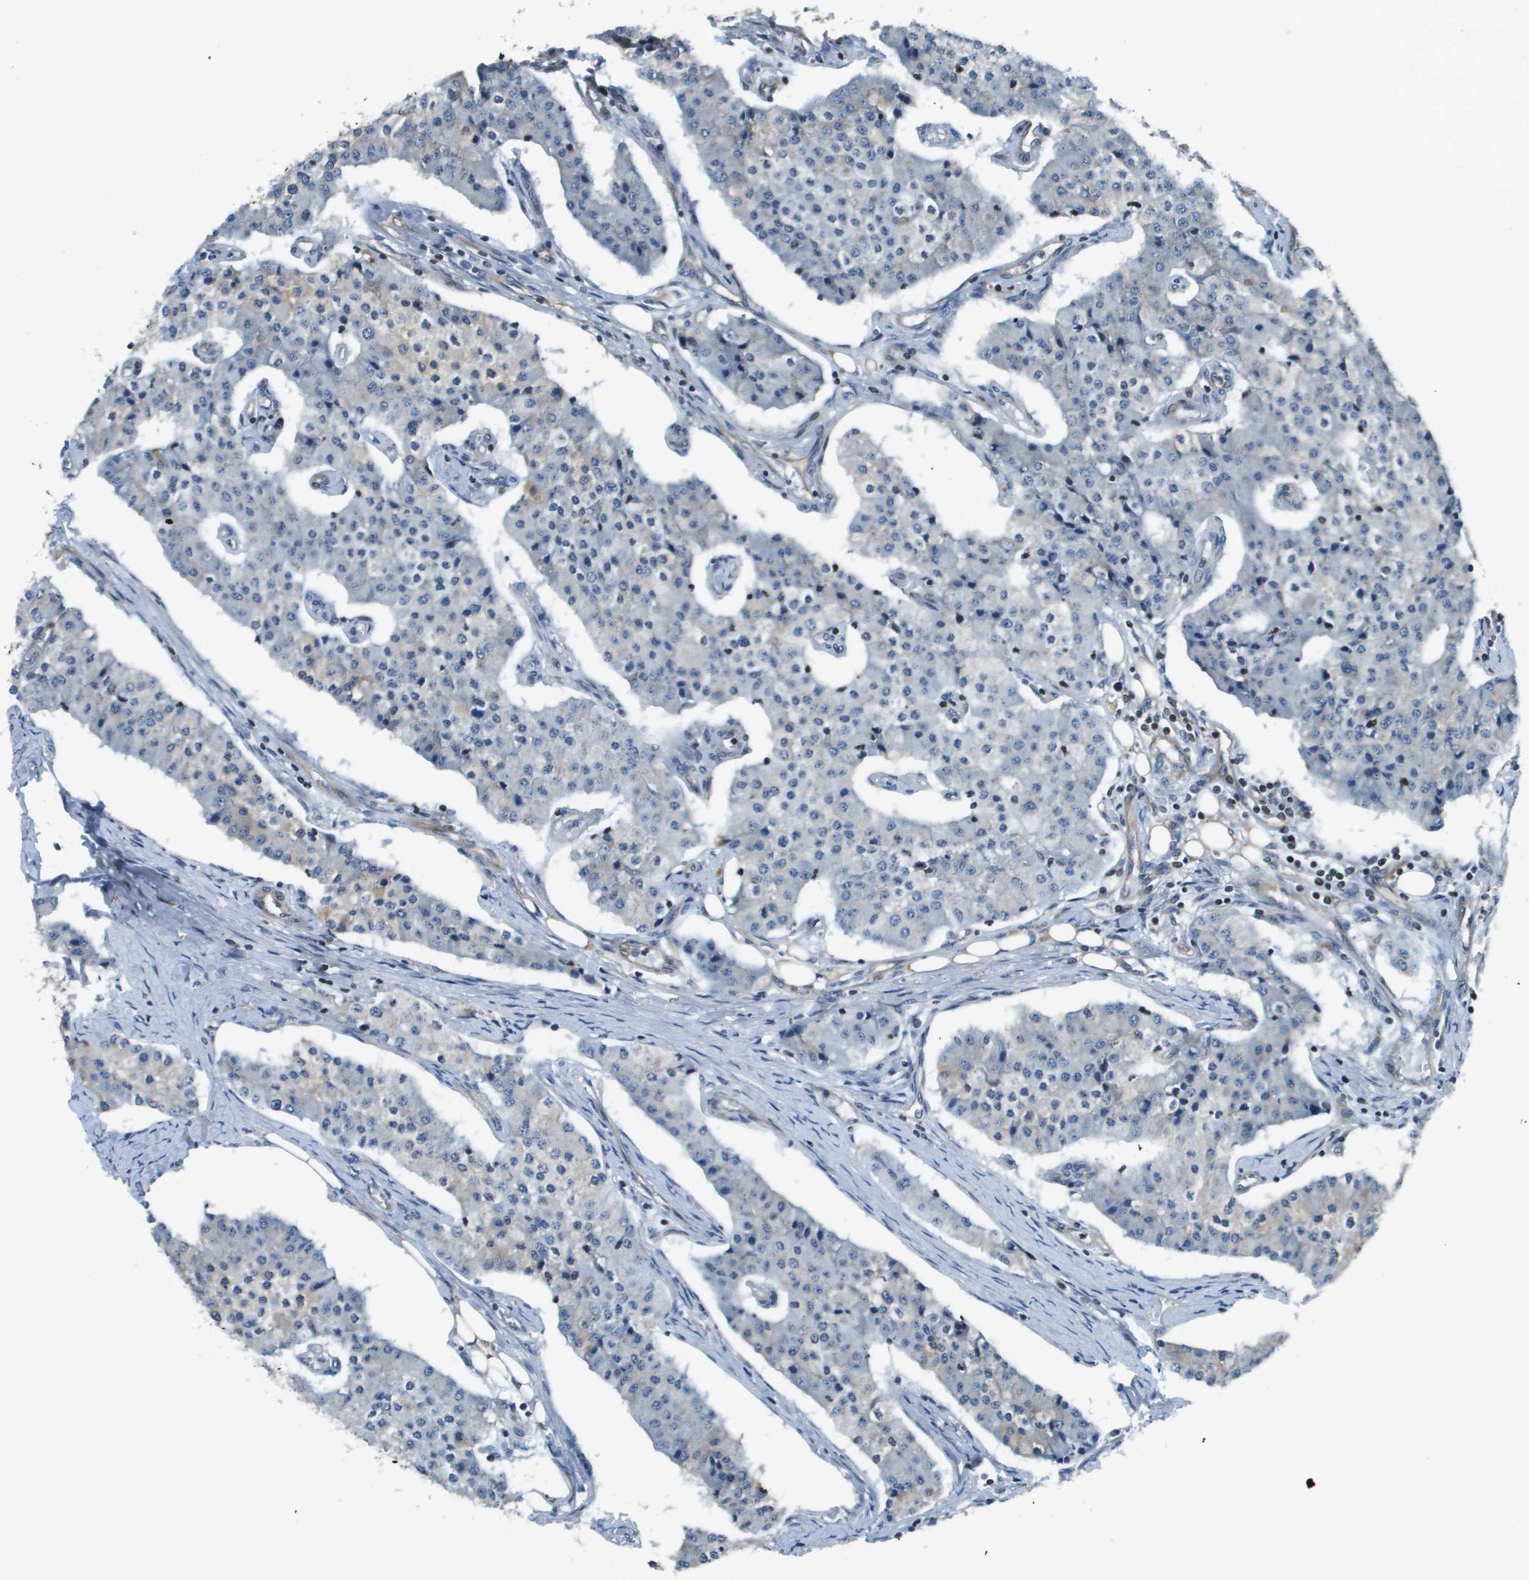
{"staining": {"intensity": "weak", "quantity": "<25%", "location": "cytoplasmic/membranous"}, "tissue": "carcinoid", "cell_type": "Tumor cells", "image_type": "cancer", "snomed": [{"axis": "morphology", "description": "Carcinoid, malignant, NOS"}, {"axis": "topography", "description": "Colon"}], "caption": "This is an immunohistochemistry micrograph of carcinoid. There is no positivity in tumor cells.", "gene": "ESYT1", "patient": {"sex": "female", "age": 52}}